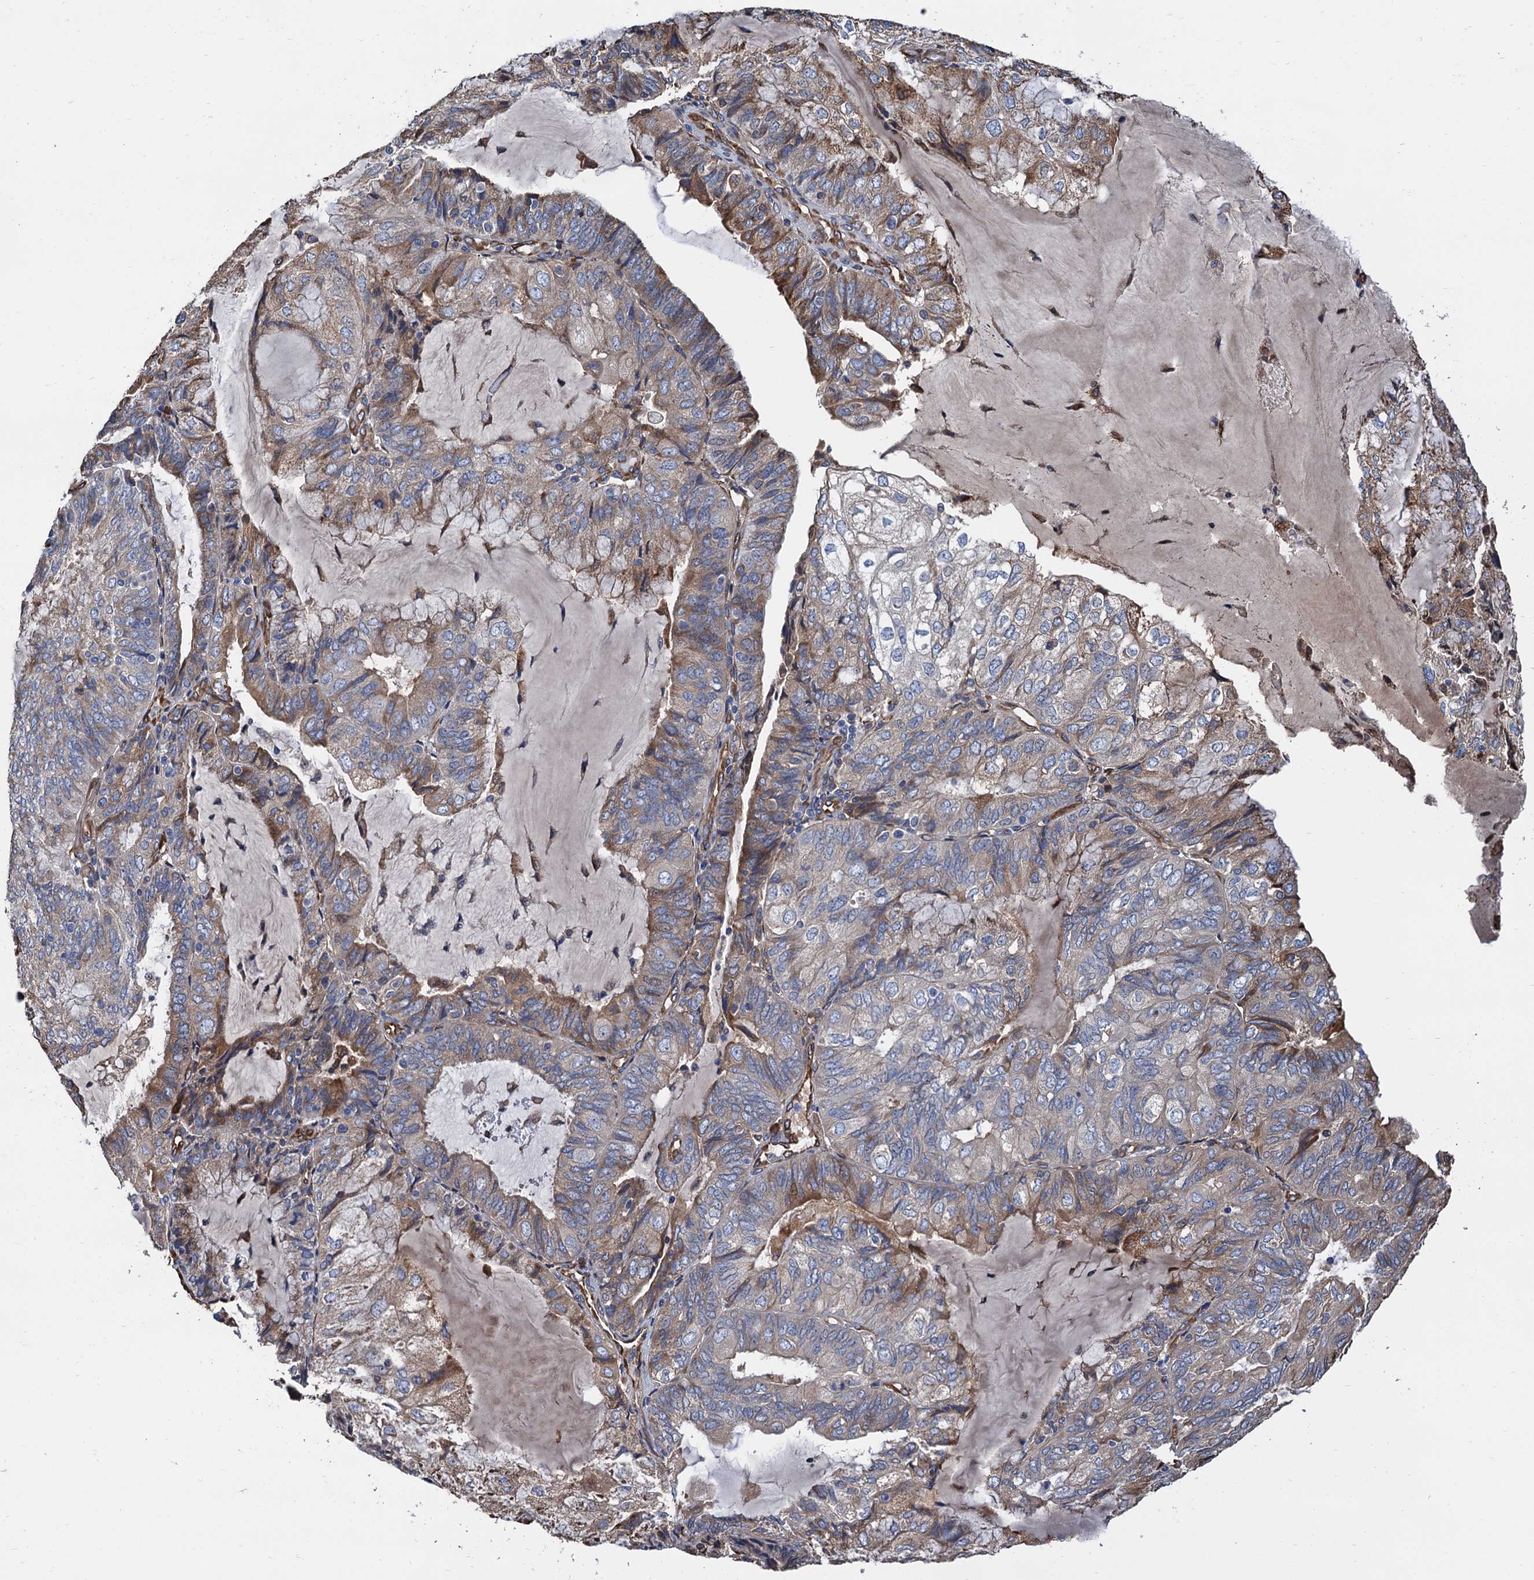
{"staining": {"intensity": "moderate", "quantity": "<25%", "location": "cytoplasmic/membranous"}, "tissue": "endometrial cancer", "cell_type": "Tumor cells", "image_type": "cancer", "snomed": [{"axis": "morphology", "description": "Adenocarcinoma, NOS"}, {"axis": "topography", "description": "Endometrium"}], "caption": "High-power microscopy captured an immunohistochemistry image of endometrial cancer, revealing moderate cytoplasmic/membranous staining in about <25% of tumor cells.", "gene": "CNNM1", "patient": {"sex": "female", "age": 81}}